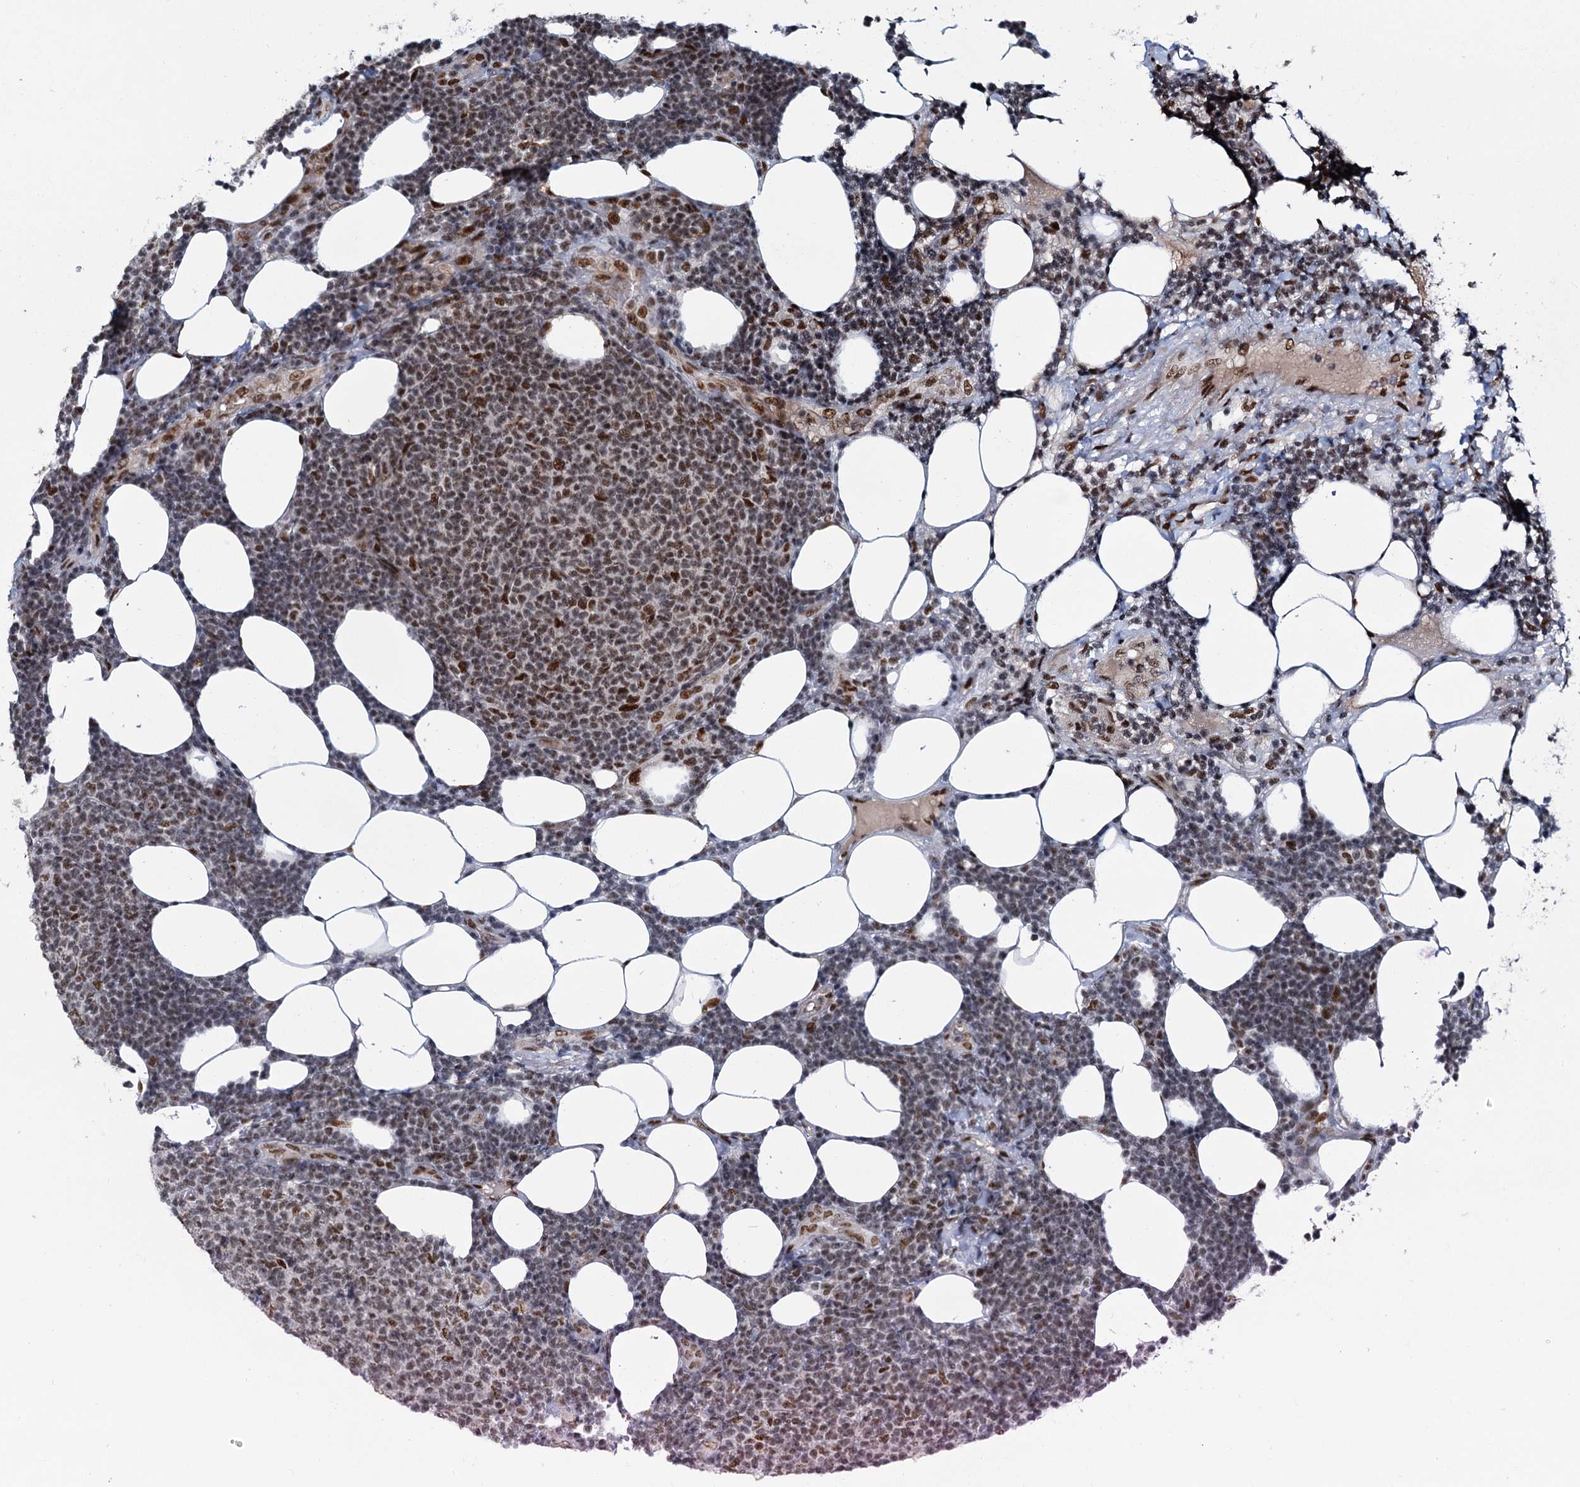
{"staining": {"intensity": "moderate", "quantity": "25%-75%", "location": "nuclear"}, "tissue": "lymphoma", "cell_type": "Tumor cells", "image_type": "cancer", "snomed": [{"axis": "morphology", "description": "Malignant lymphoma, non-Hodgkin's type, Low grade"}, {"axis": "topography", "description": "Lymph node"}], "caption": "IHC staining of malignant lymphoma, non-Hodgkin's type (low-grade), which displays medium levels of moderate nuclear positivity in approximately 25%-75% of tumor cells indicating moderate nuclear protein positivity. The staining was performed using DAB (brown) for protein detection and nuclei were counterstained in hematoxylin (blue).", "gene": "WBP4", "patient": {"sex": "male", "age": 66}}